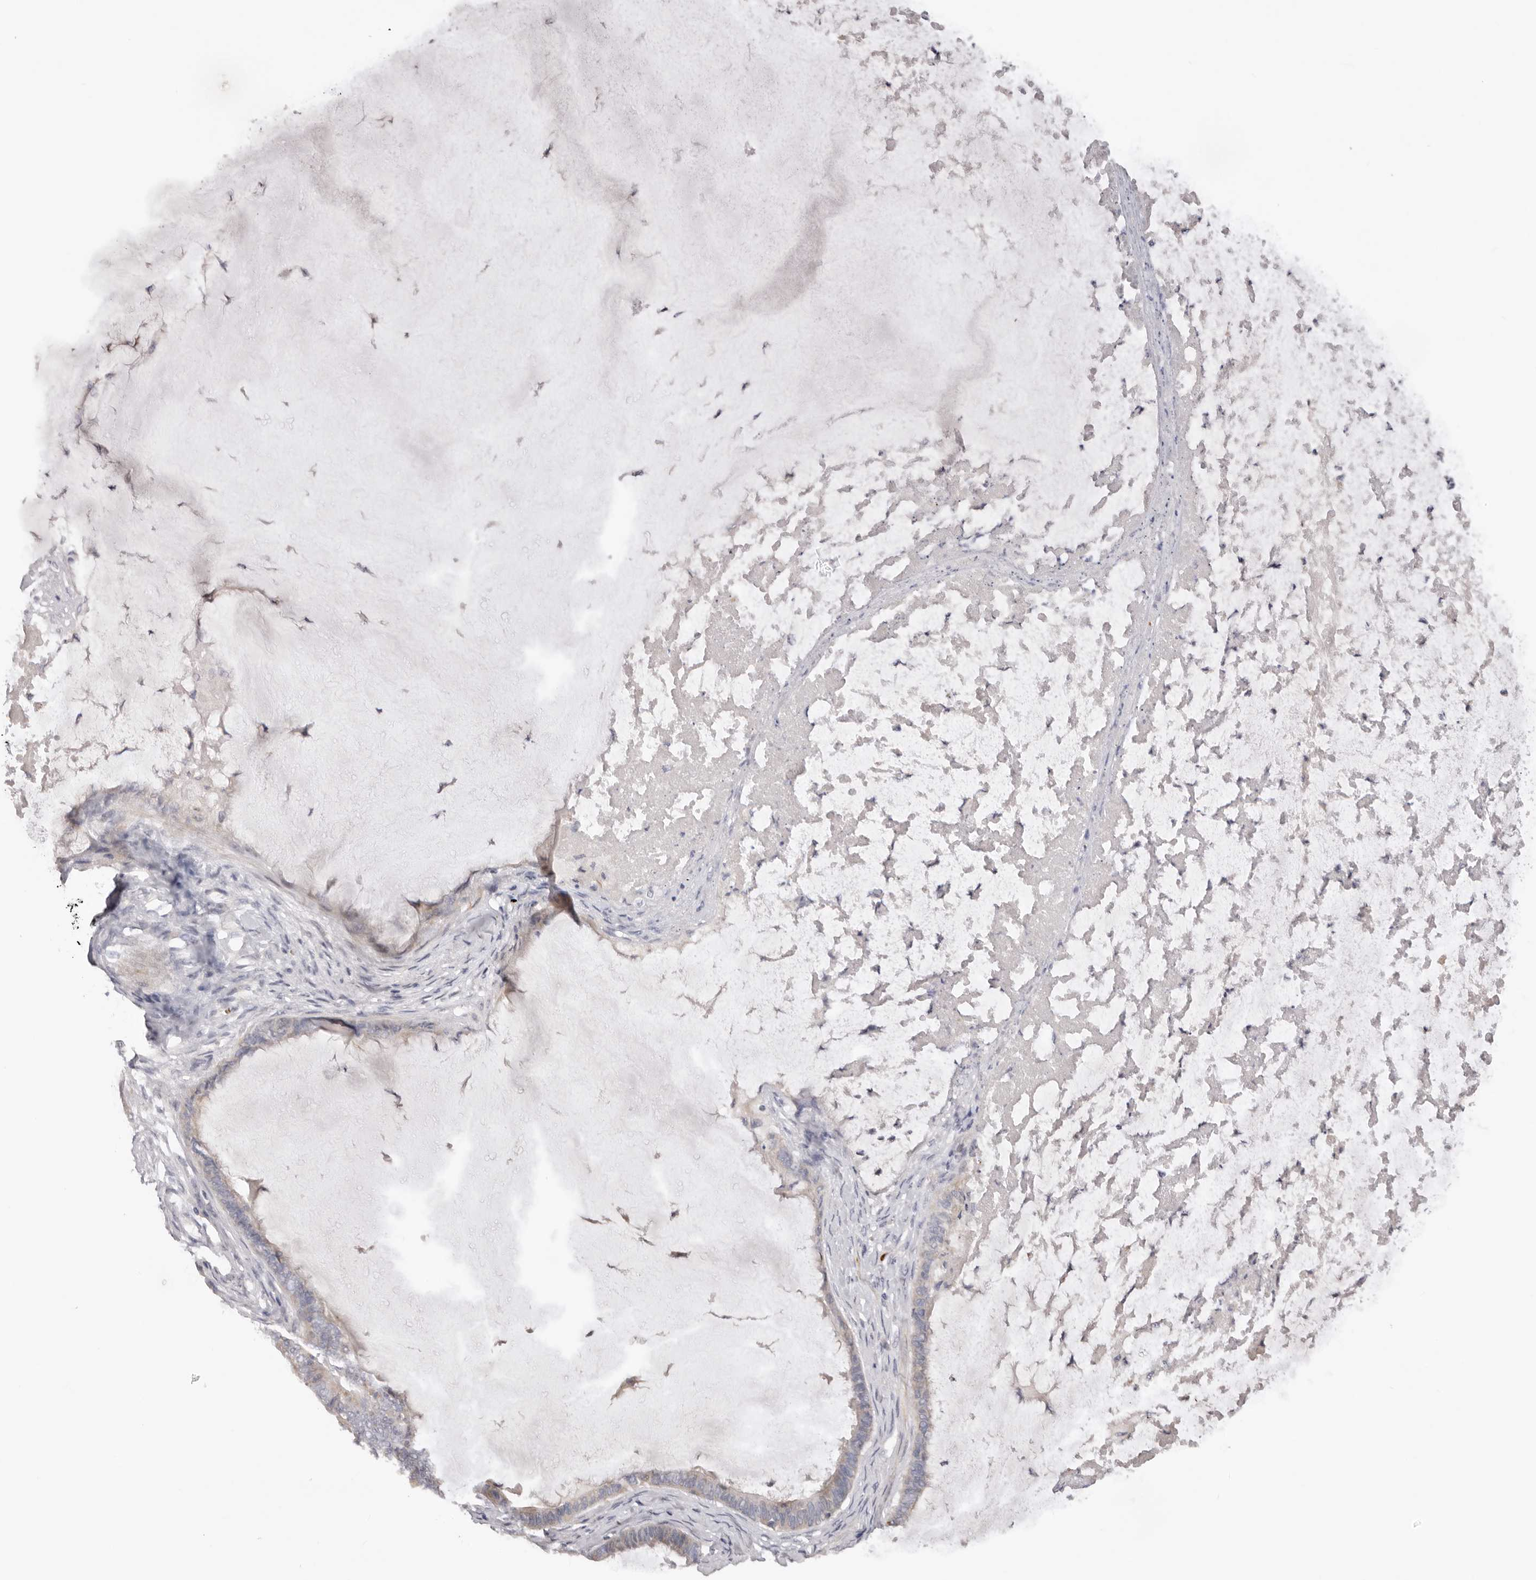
{"staining": {"intensity": "weak", "quantity": "<25%", "location": "cytoplasmic/membranous"}, "tissue": "ovarian cancer", "cell_type": "Tumor cells", "image_type": "cancer", "snomed": [{"axis": "morphology", "description": "Cystadenocarcinoma, mucinous, NOS"}, {"axis": "topography", "description": "Ovary"}], "caption": "DAB immunohistochemical staining of ovarian cancer (mucinous cystadenocarcinoma) reveals no significant staining in tumor cells.", "gene": "TNR", "patient": {"sex": "female", "age": 61}}